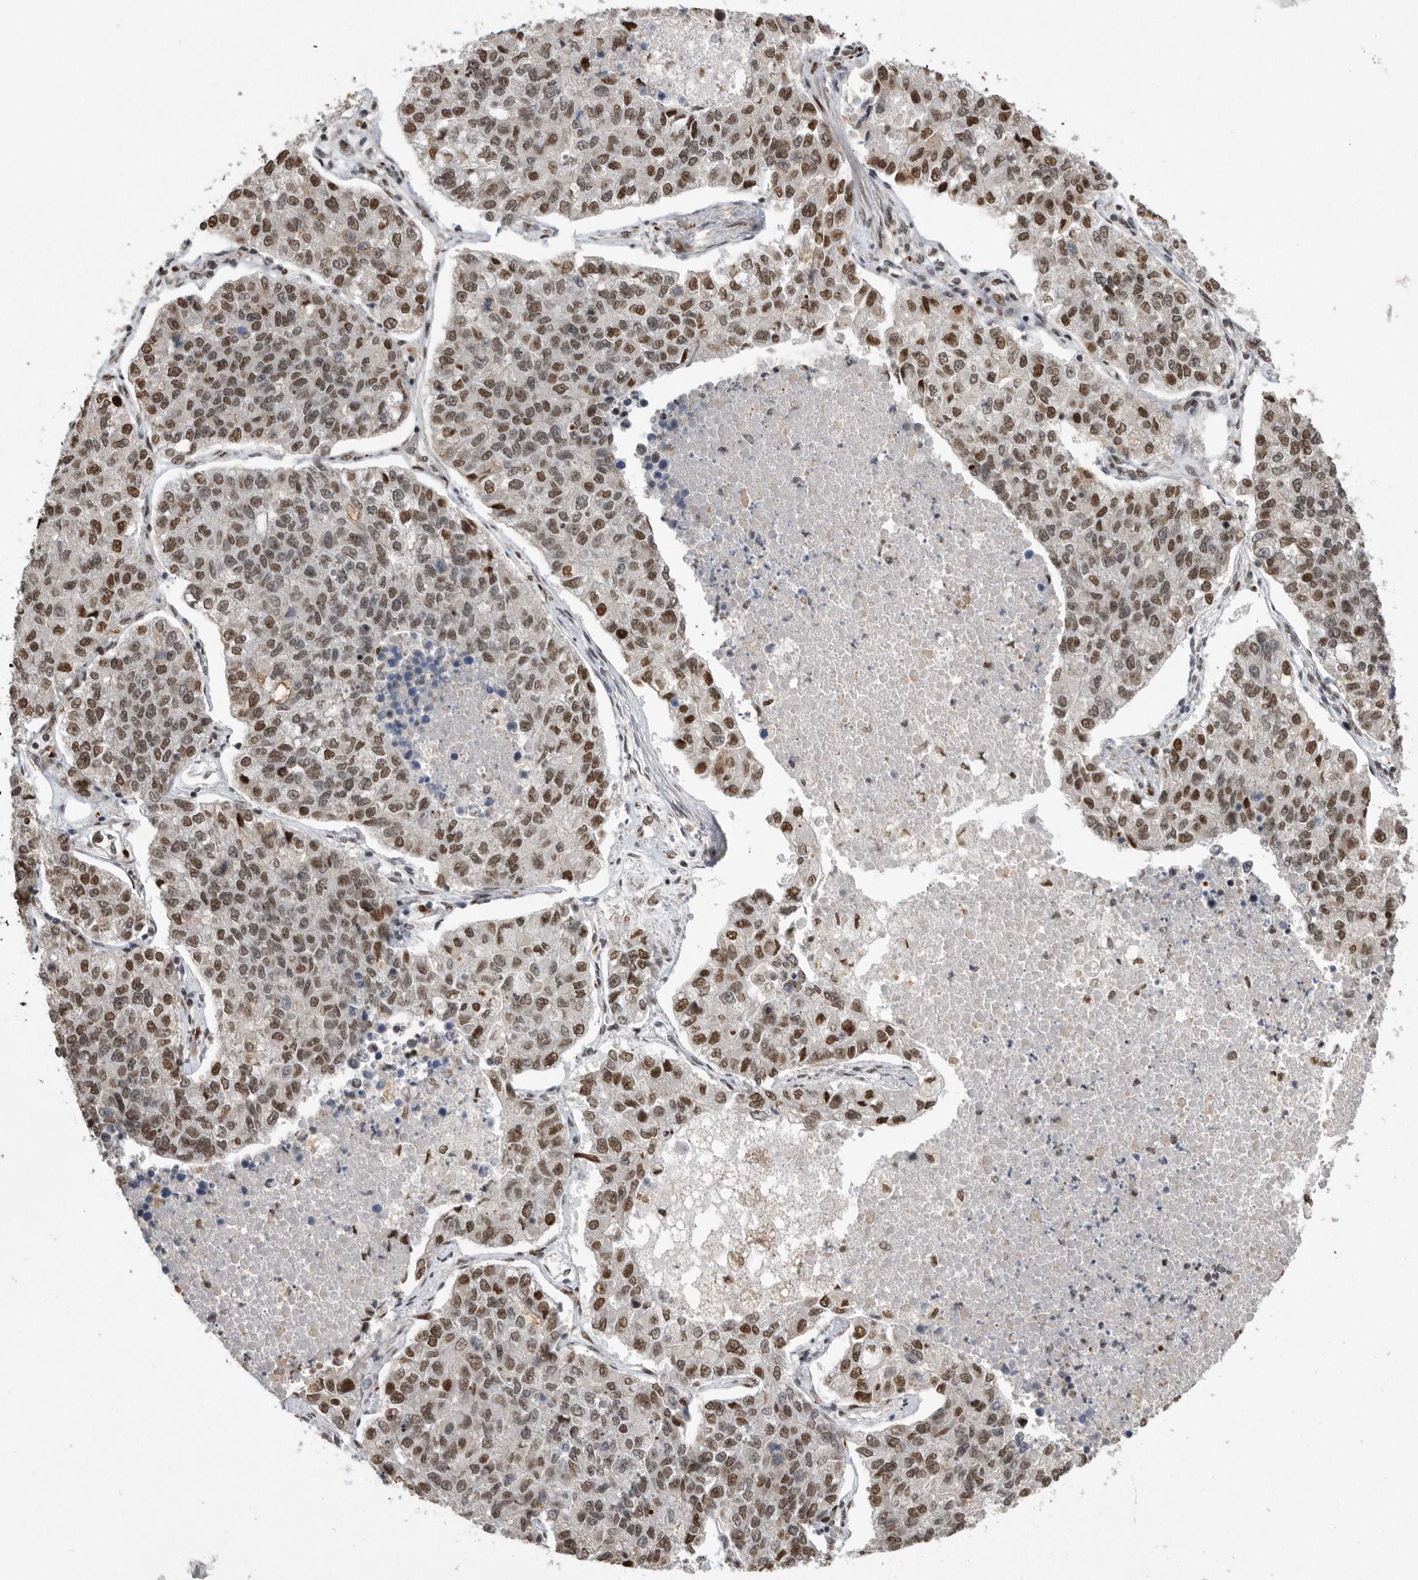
{"staining": {"intensity": "moderate", "quantity": ">75%", "location": "nuclear"}, "tissue": "lung cancer", "cell_type": "Tumor cells", "image_type": "cancer", "snomed": [{"axis": "morphology", "description": "Adenocarcinoma, NOS"}, {"axis": "topography", "description": "Lung"}], "caption": "IHC image of neoplastic tissue: lung cancer stained using immunohistochemistry (IHC) shows medium levels of moderate protein expression localized specifically in the nuclear of tumor cells, appearing as a nuclear brown color.", "gene": "TDRD3", "patient": {"sex": "male", "age": 49}}